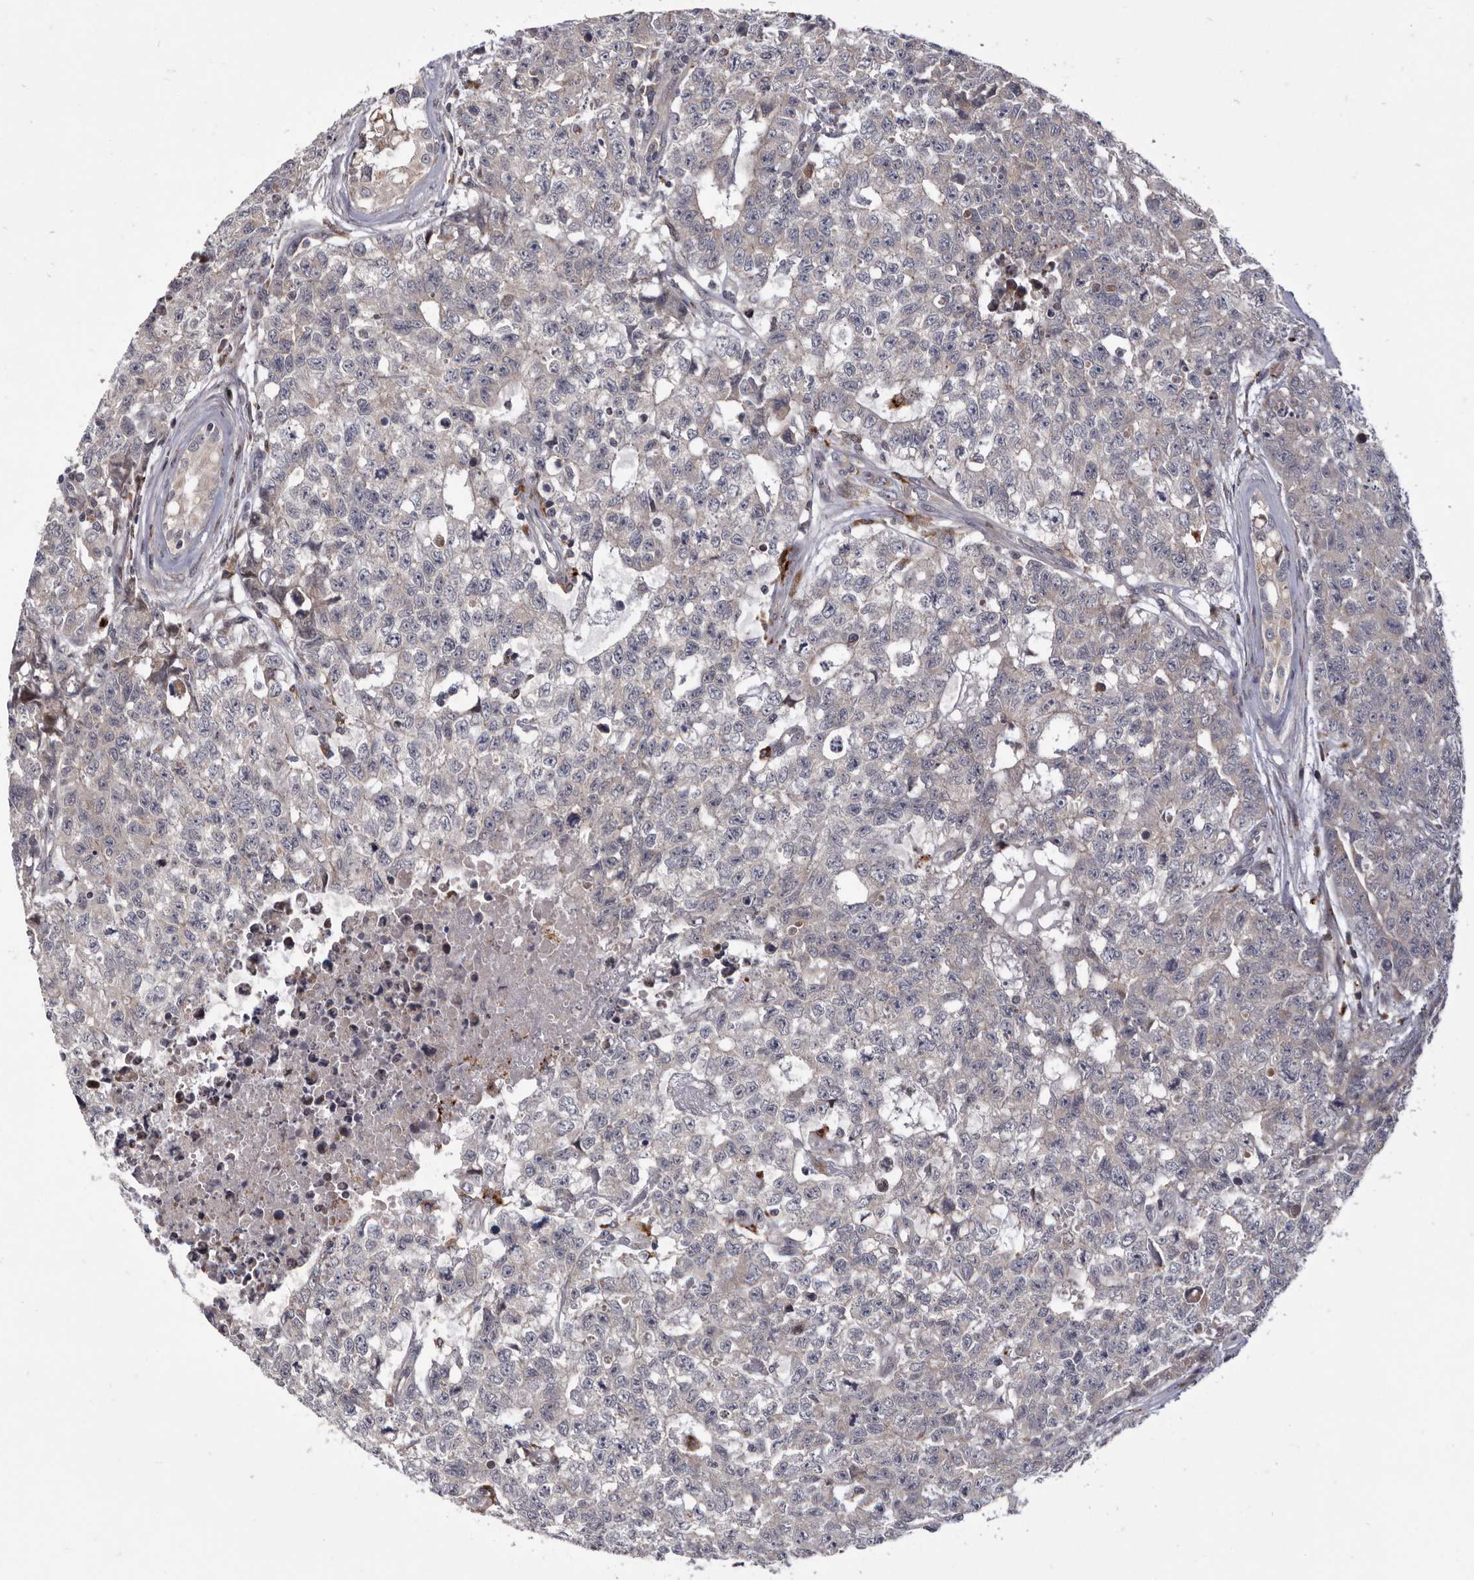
{"staining": {"intensity": "negative", "quantity": "none", "location": "none"}, "tissue": "testis cancer", "cell_type": "Tumor cells", "image_type": "cancer", "snomed": [{"axis": "morphology", "description": "Carcinoma, Embryonal, NOS"}, {"axis": "topography", "description": "Testis"}], "caption": "Tumor cells show no significant protein expression in testis cancer.", "gene": "TOR3A", "patient": {"sex": "male", "age": 28}}